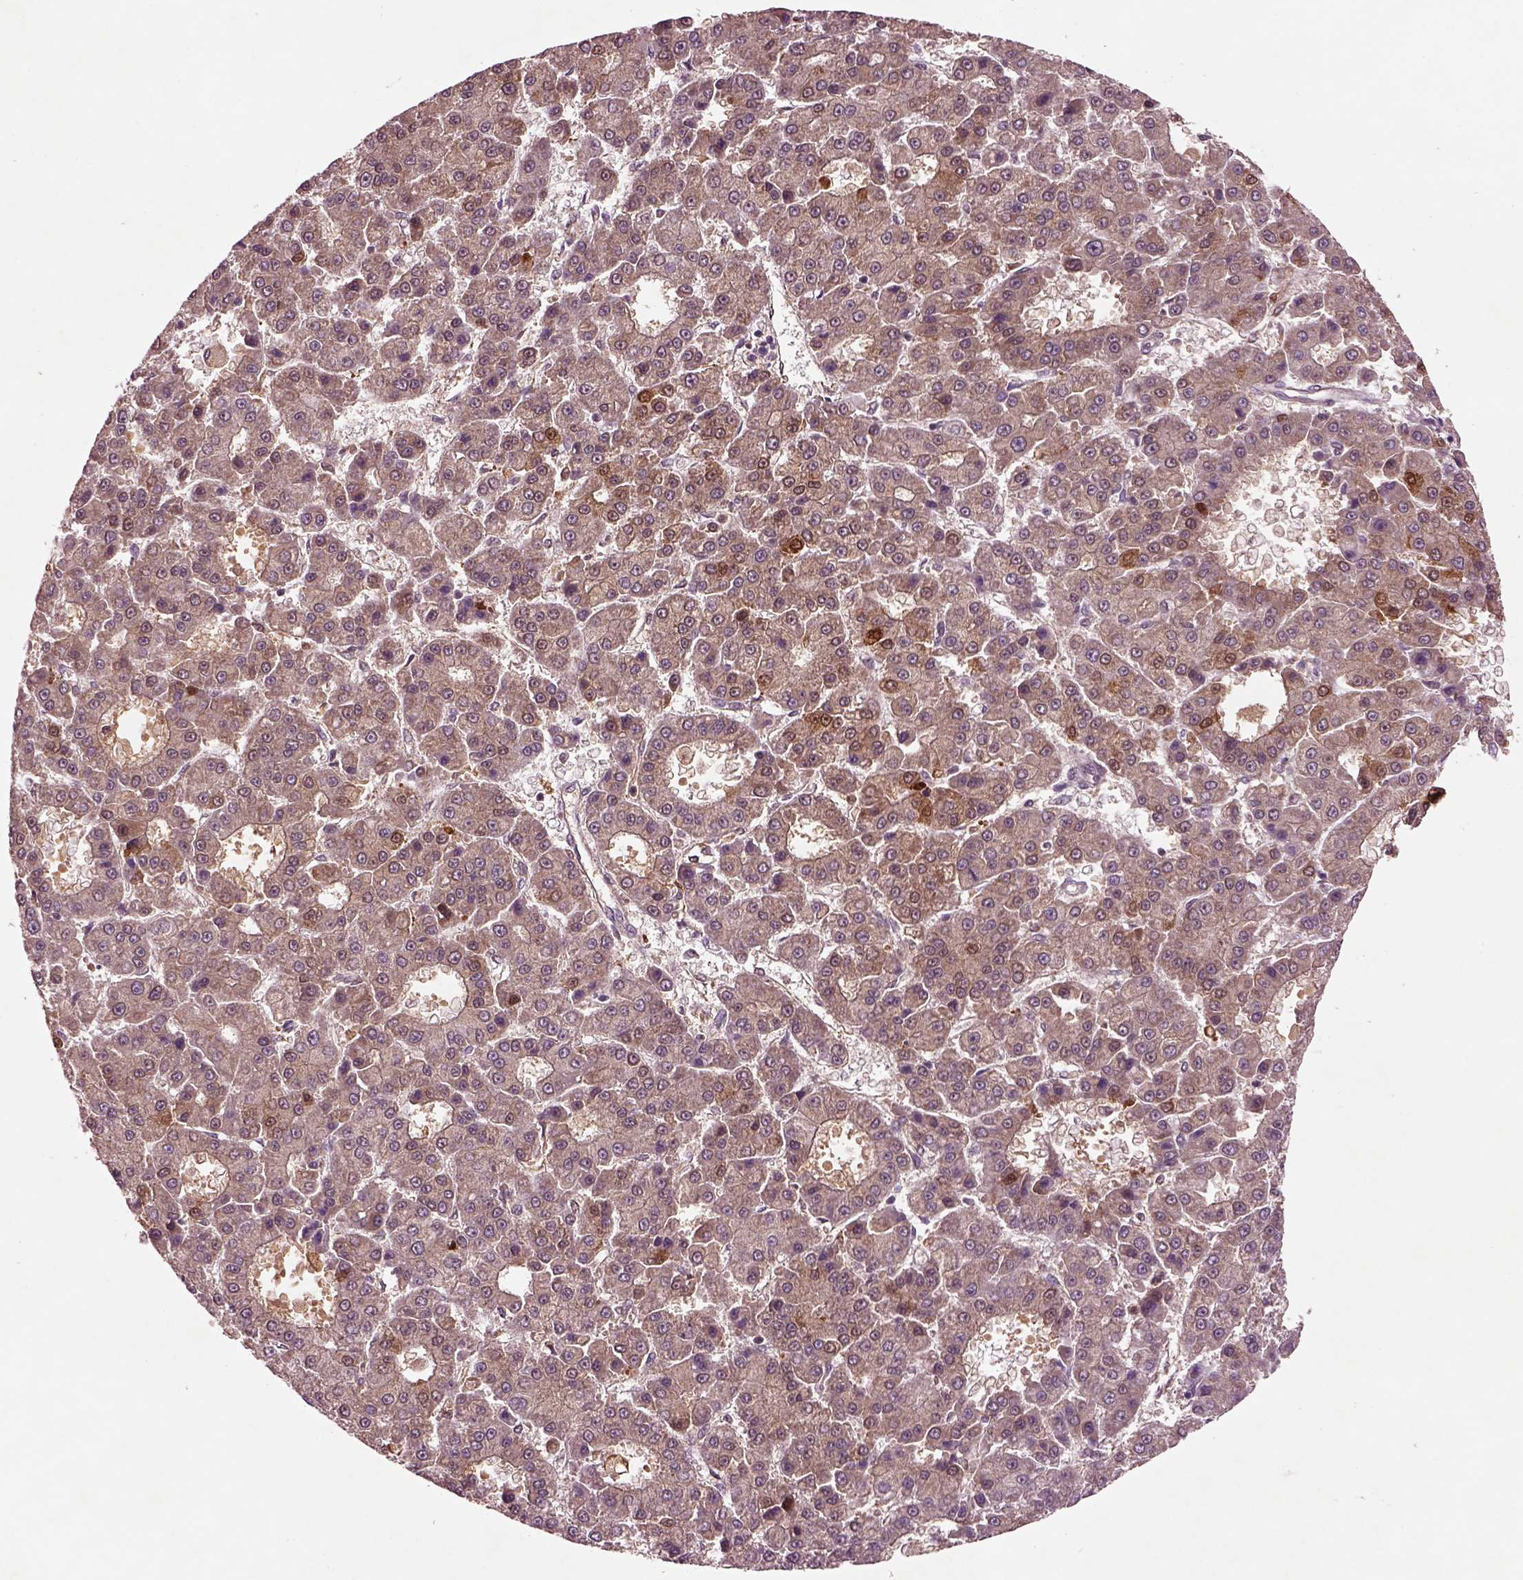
{"staining": {"intensity": "weak", "quantity": ">75%", "location": "cytoplasmic/membranous"}, "tissue": "liver cancer", "cell_type": "Tumor cells", "image_type": "cancer", "snomed": [{"axis": "morphology", "description": "Carcinoma, Hepatocellular, NOS"}, {"axis": "topography", "description": "Liver"}], "caption": "Liver cancer was stained to show a protein in brown. There is low levels of weak cytoplasmic/membranous staining in about >75% of tumor cells.", "gene": "MDP1", "patient": {"sex": "male", "age": 70}}